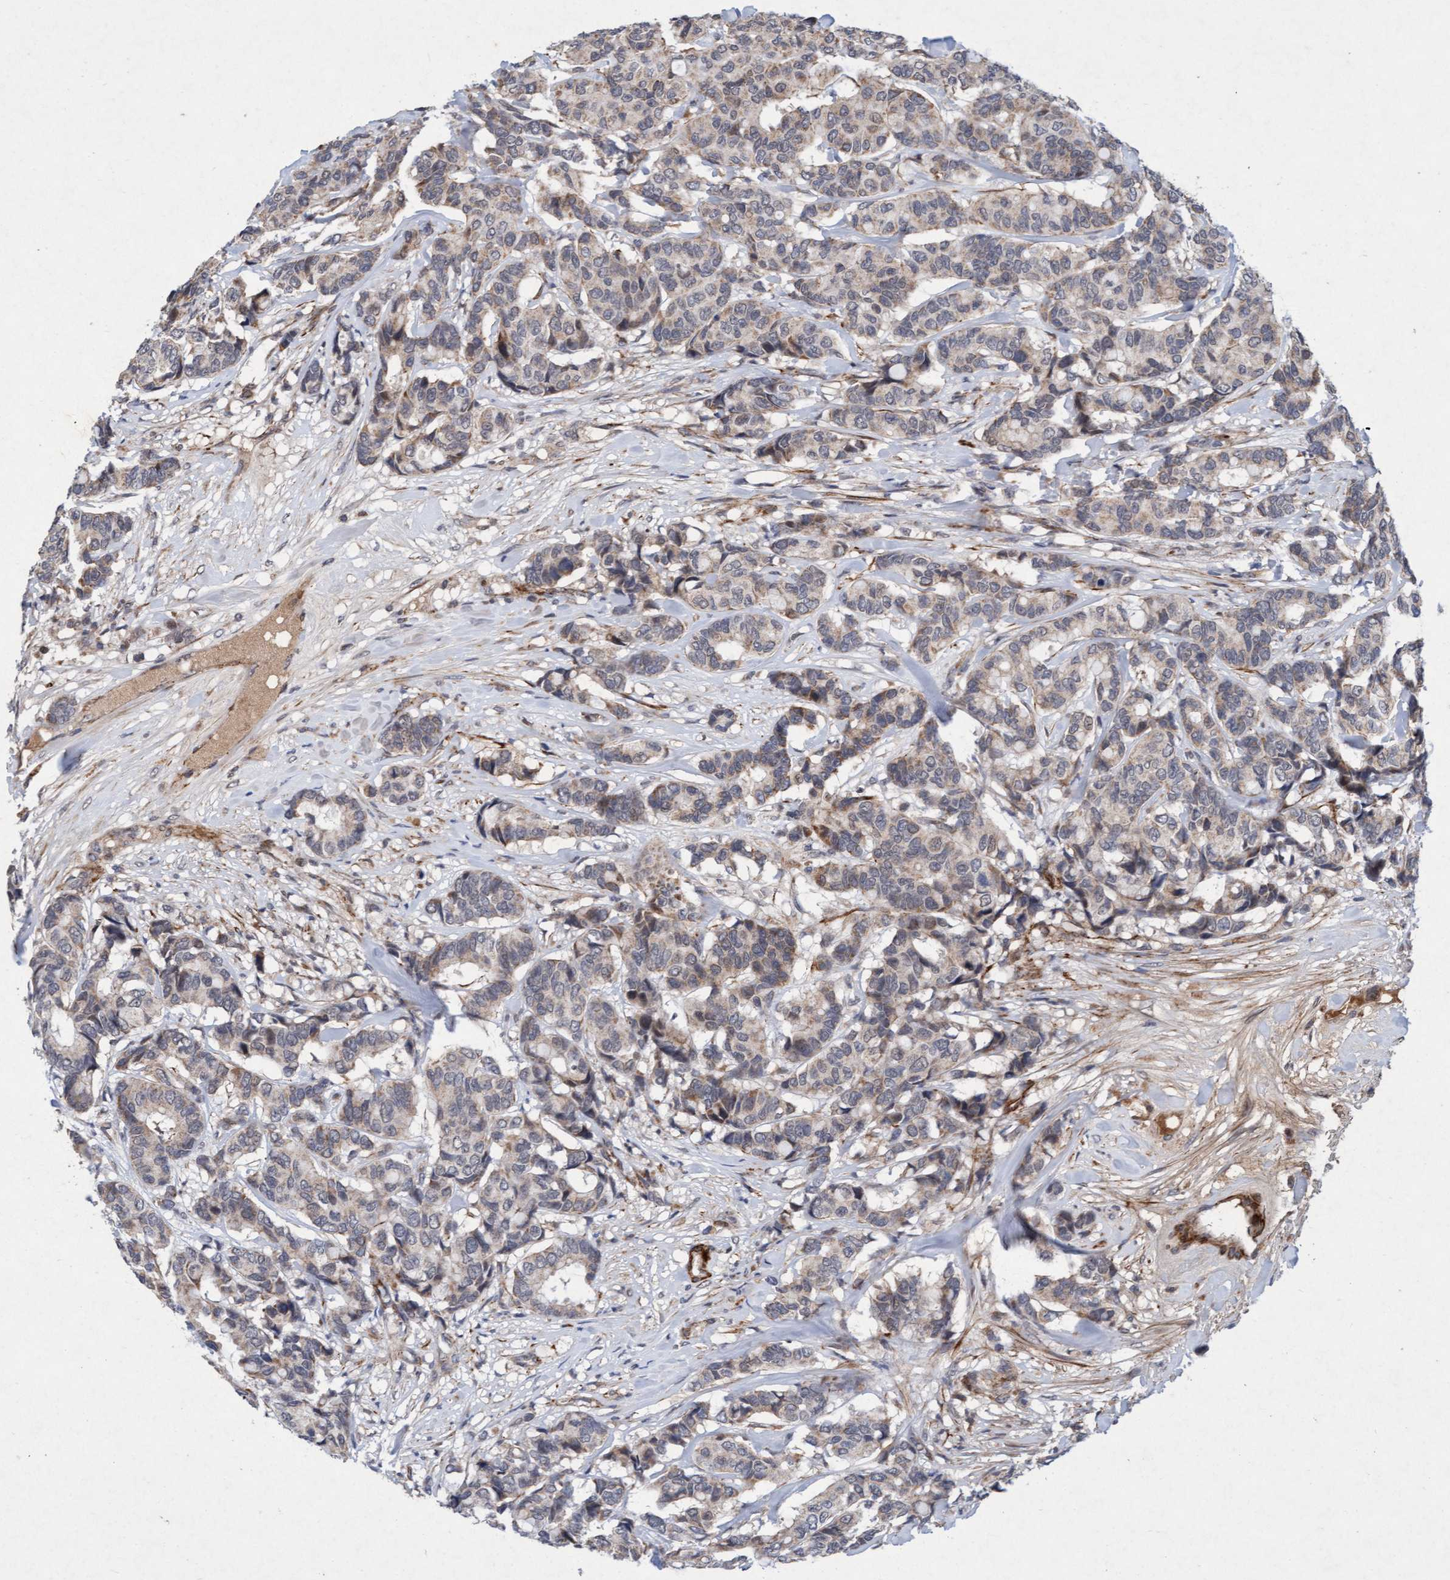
{"staining": {"intensity": "weak", "quantity": "25%-75%", "location": "cytoplasmic/membranous"}, "tissue": "breast cancer", "cell_type": "Tumor cells", "image_type": "cancer", "snomed": [{"axis": "morphology", "description": "Duct carcinoma"}, {"axis": "topography", "description": "Breast"}], "caption": "An immunohistochemistry micrograph of neoplastic tissue is shown. Protein staining in brown highlights weak cytoplasmic/membranous positivity in breast cancer within tumor cells. Using DAB (3,3'-diaminobenzidine) (brown) and hematoxylin (blue) stains, captured at high magnification using brightfield microscopy.", "gene": "TMEM70", "patient": {"sex": "female", "age": 87}}